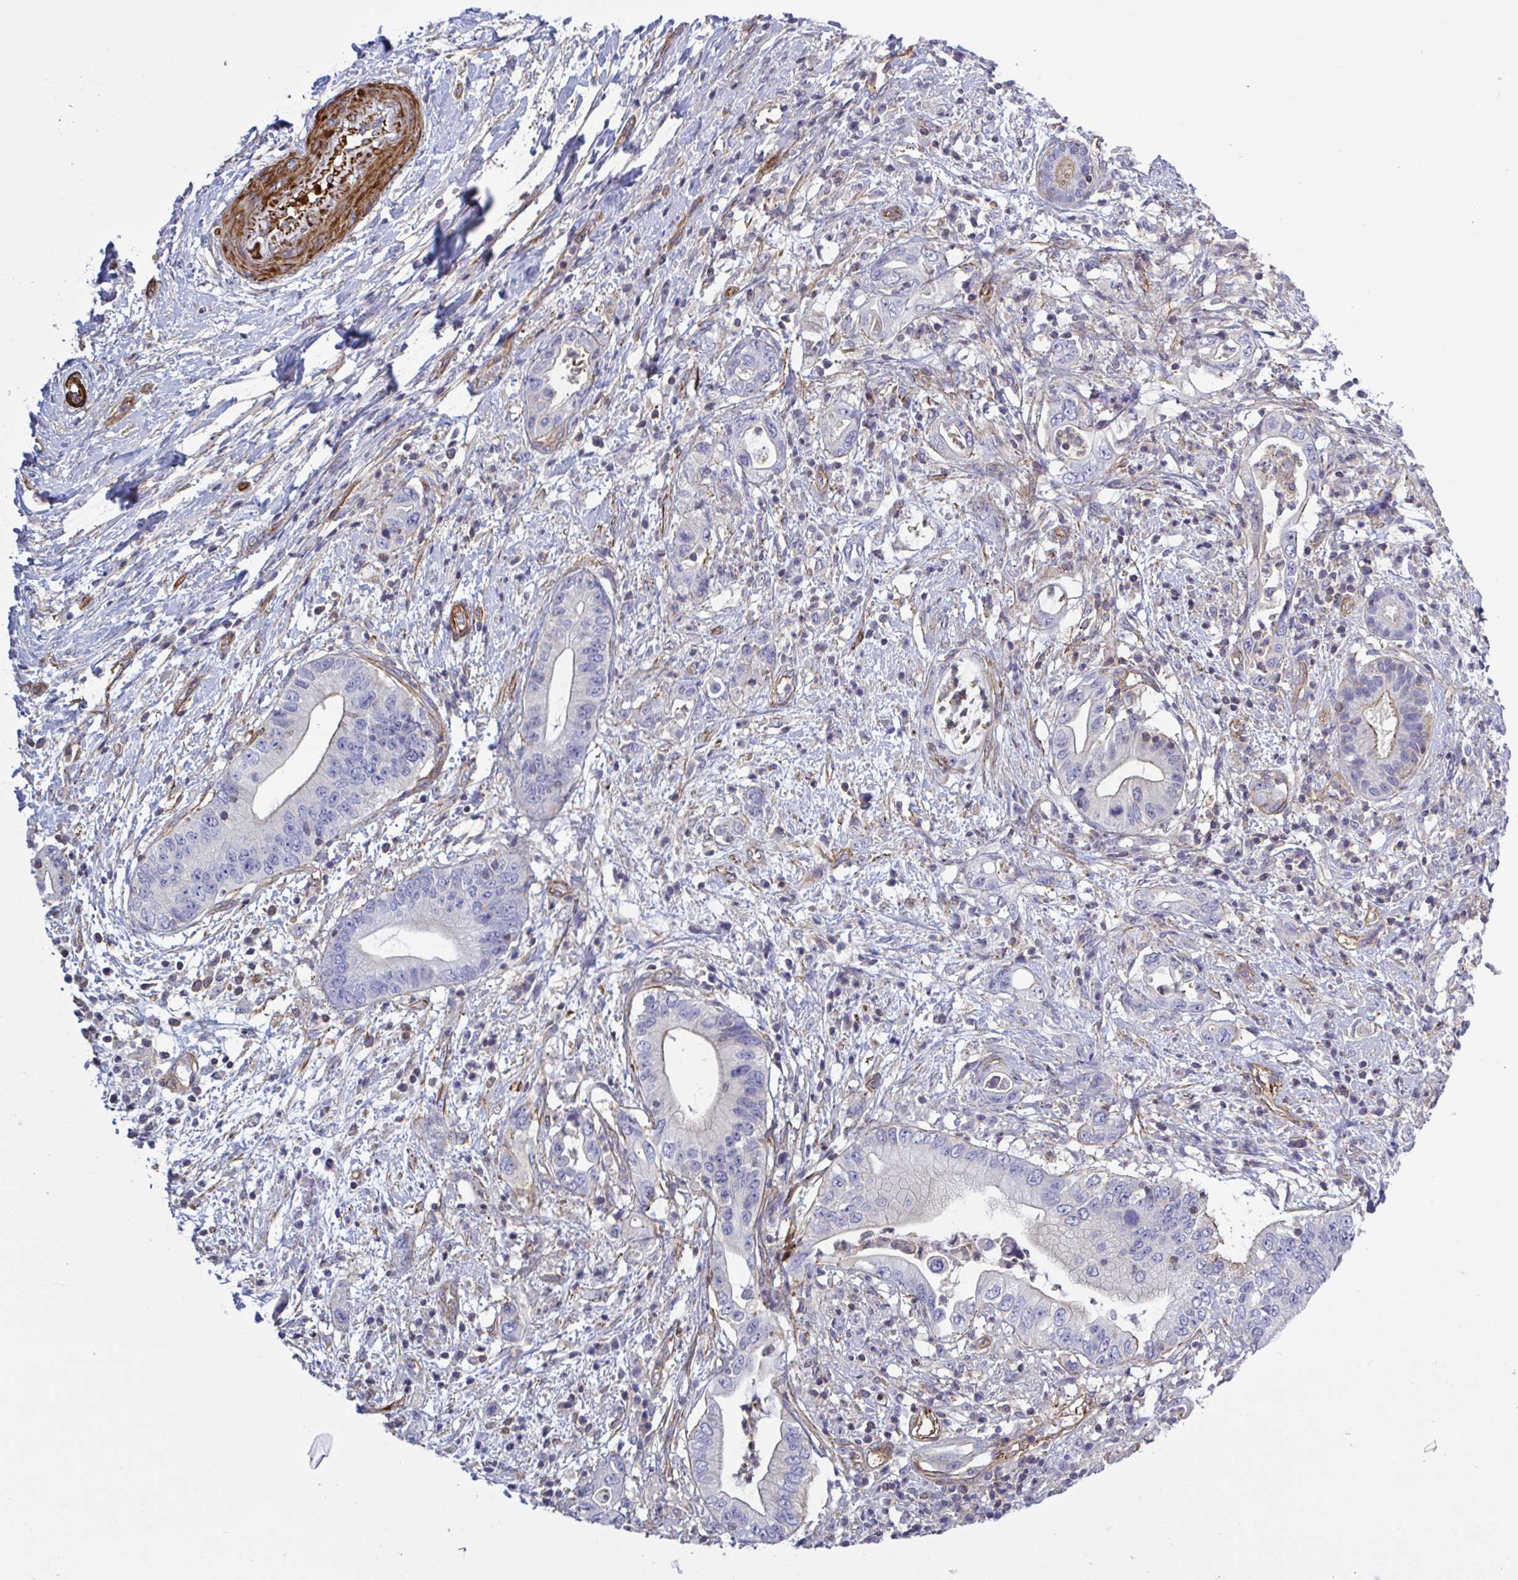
{"staining": {"intensity": "negative", "quantity": "none", "location": "none"}, "tissue": "pancreatic cancer", "cell_type": "Tumor cells", "image_type": "cancer", "snomed": [{"axis": "morphology", "description": "Adenocarcinoma, NOS"}, {"axis": "topography", "description": "Pancreas"}], "caption": "This is a micrograph of immunohistochemistry staining of pancreatic cancer, which shows no positivity in tumor cells.", "gene": "SHISA7", "patient": {"sex": "female", "age": 72}}